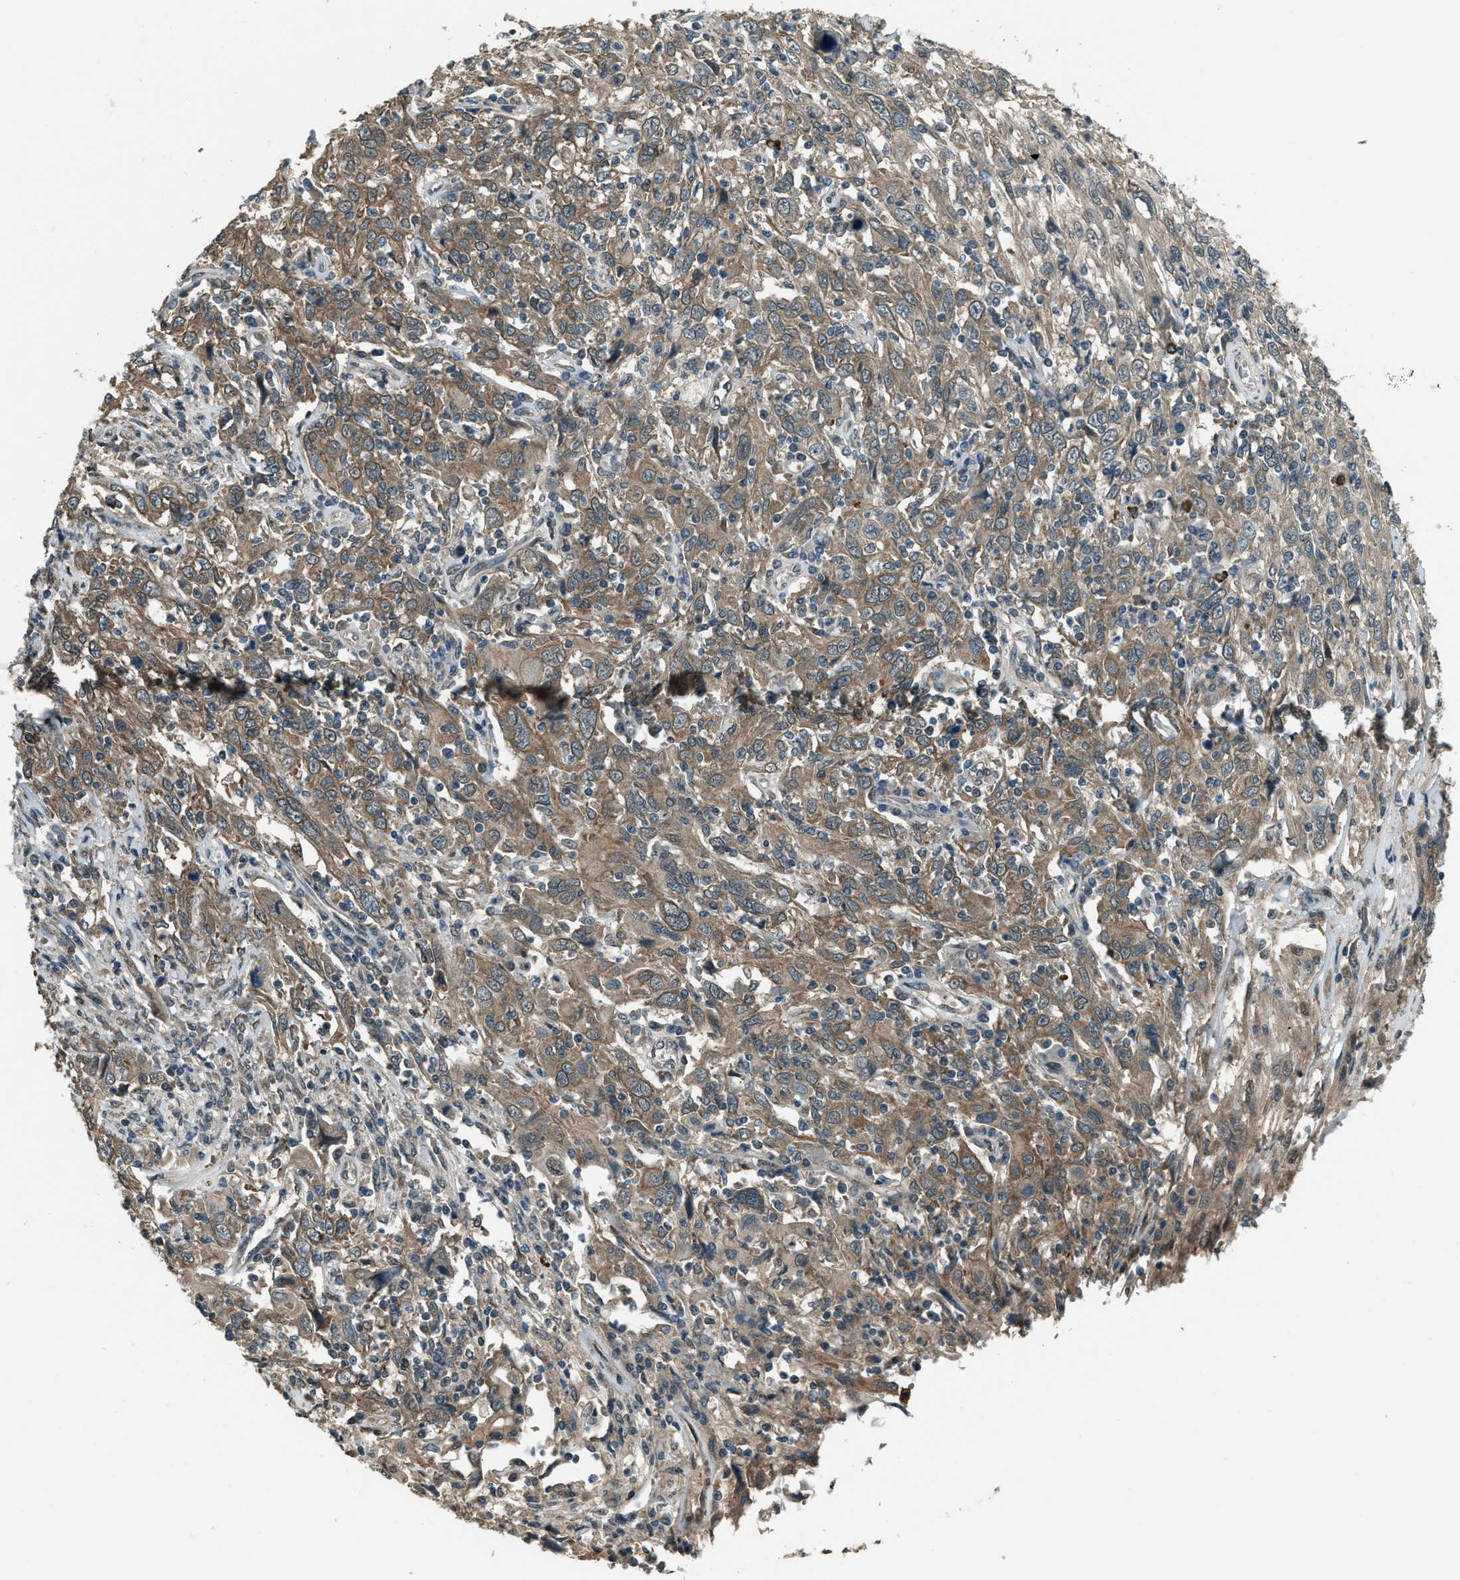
{"staining": {"intensity": "moderate", "quantity": ">75%", "location": "cytoplasmic/membranous"}, "tissue": "cervical cancer", "cell_type": "Tumor cells", "image_type": "cancer", "snomed": [{"axis": "morphology", "description": "Squamous cell carcinoma, NOS"}, {"axis": "topography", "description": "Cervix"}], "caption": "Cervical cancer (squamous cell carcinoma) stained with immunohistochemistry demonstrates moderate cytoplasmic/membranous positivity in approximately >75% of tumor cells. (brown staining indicates protein expression, while blue staining denotes nuclei).", "gene": "SVIL", "patient": {"sex": "female", "age": 46}}